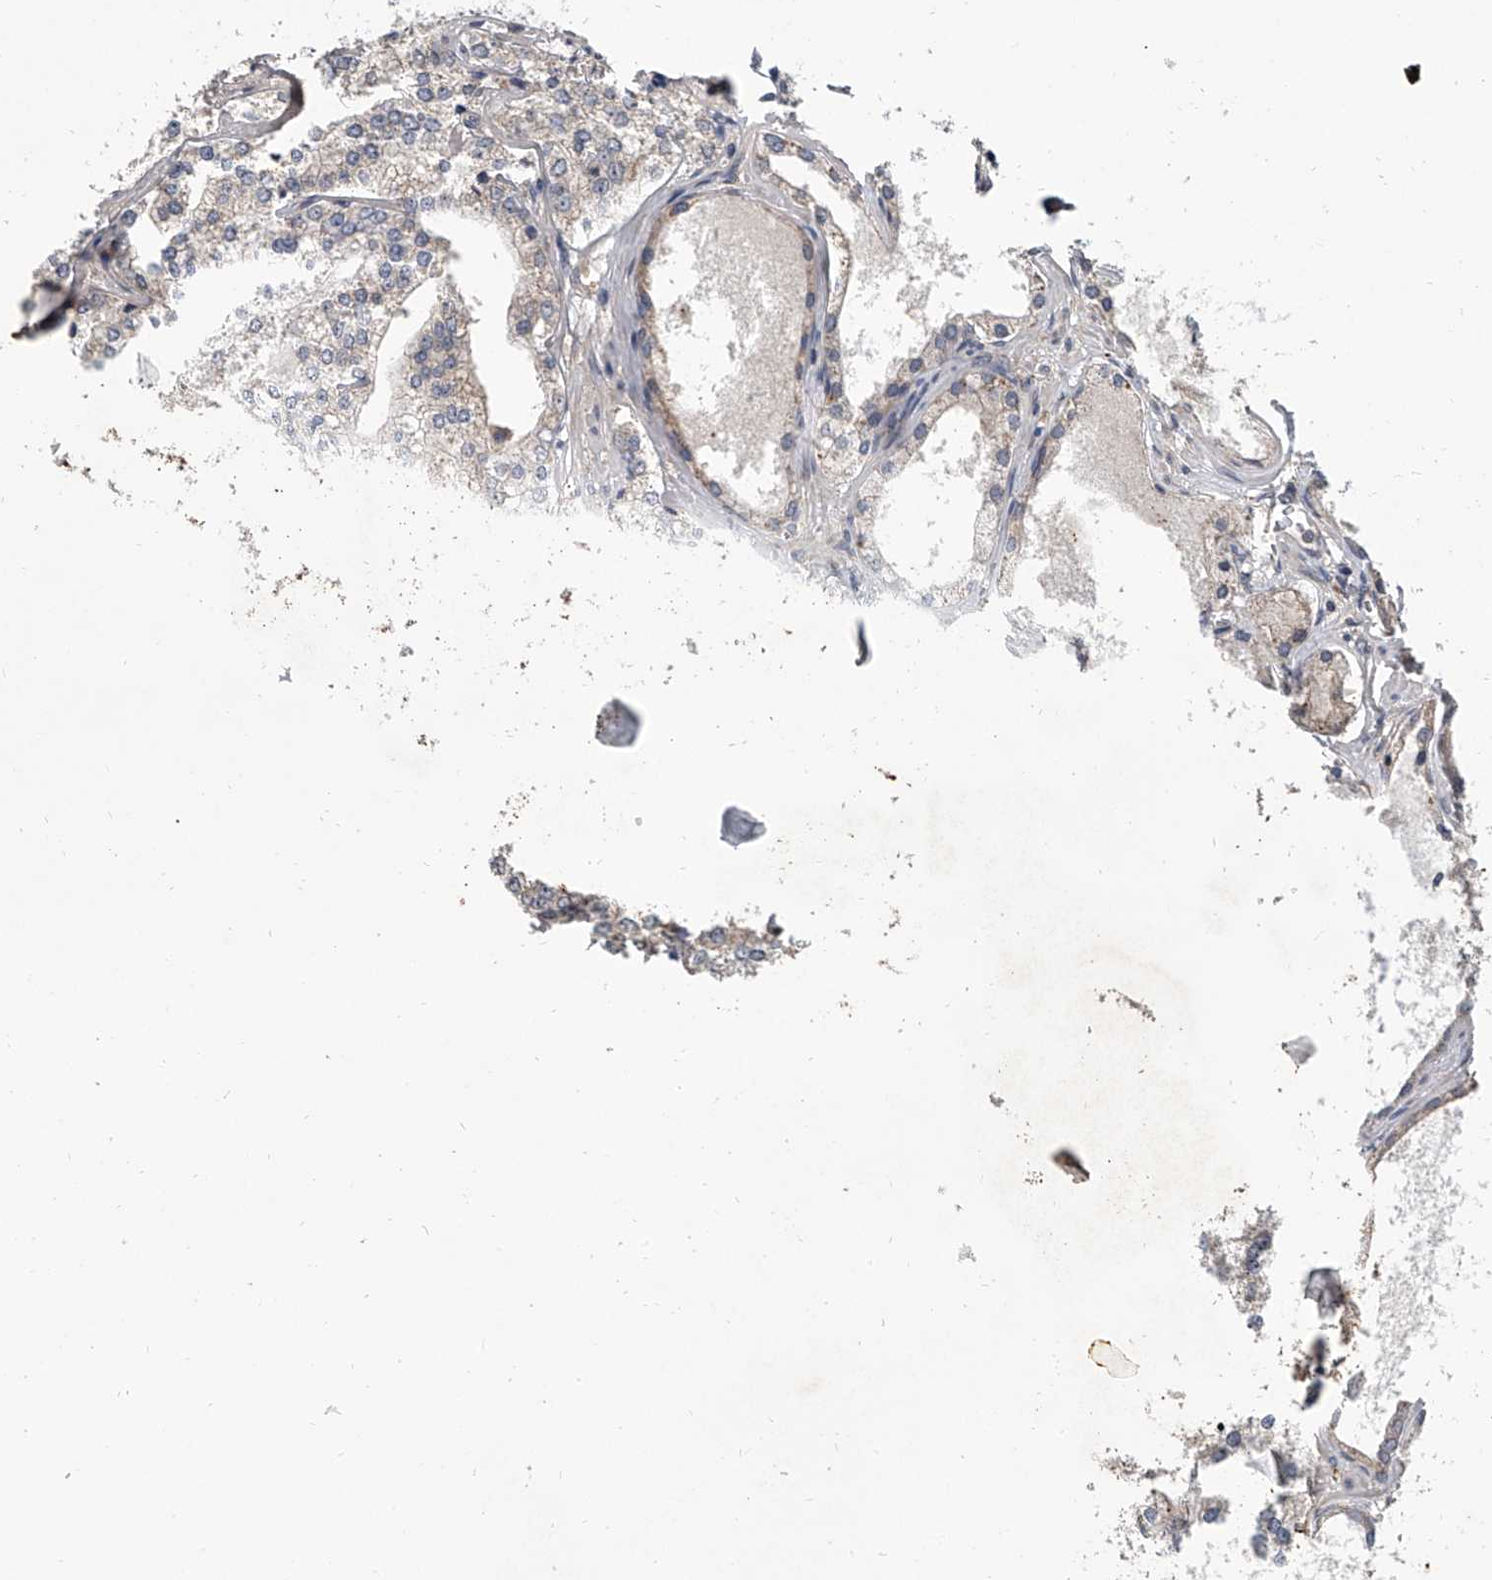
{"staining": {"intensity": "weak", "quantity": "<25%", "location": "cytoplasmic/membranous"}, "tissue": "prostate cancer", "cell_type": "Tumor cells", "image_type": "cancer", "snomed": [{"axis": "morphology", "description": "Adenocarcinoma, High grade"}, {"axis": "topography", "description": "Prostate"}], "caption": "High power microscopy image of an immunohistochemistry (IHC) image of high-grade adenocarcinoma (prostate), revealing no significant staining in tumor cells. (IHC, brightfield microscopy, high magnification).", "gene": "GEMIN8", "patient": {"sex": "male", "age": 64}}